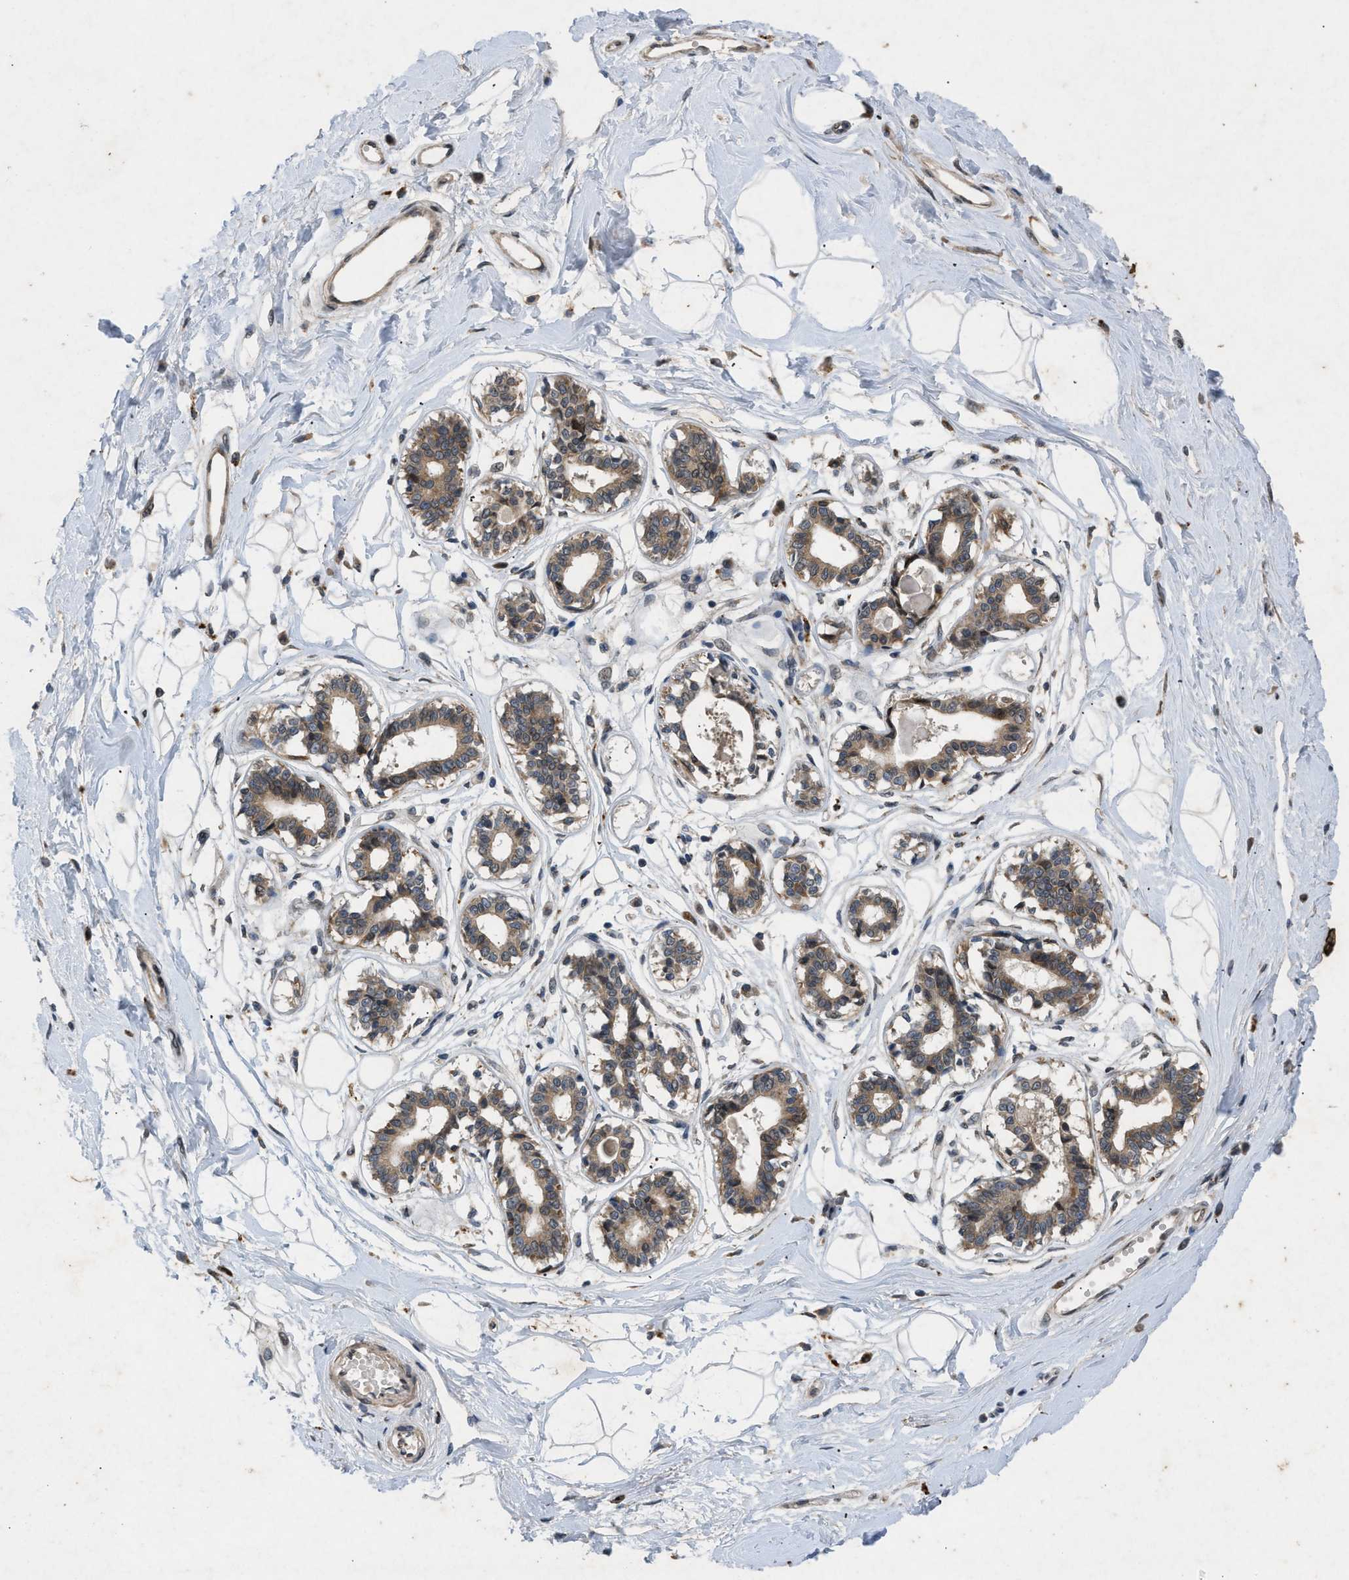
{"staining": {"intensity": "negative", "quantity": "none", "location": "none"}, "tissue": "breast", "cell_type": "Adipocytes", "image_type": "normal", "snomed": [{"axis": "morphology", "description": "Normal tissue, NOS"}, {"axis": "topography", "description": "Breast"}], "caption": "The histopathology image reveals no significant expression in adipocytes of breast. (Immunohistochemistry (ihc), brightfield microscopy, high magnification).", "gene": "PRKG2", "patient": {"sex": "female", "age": 45}}